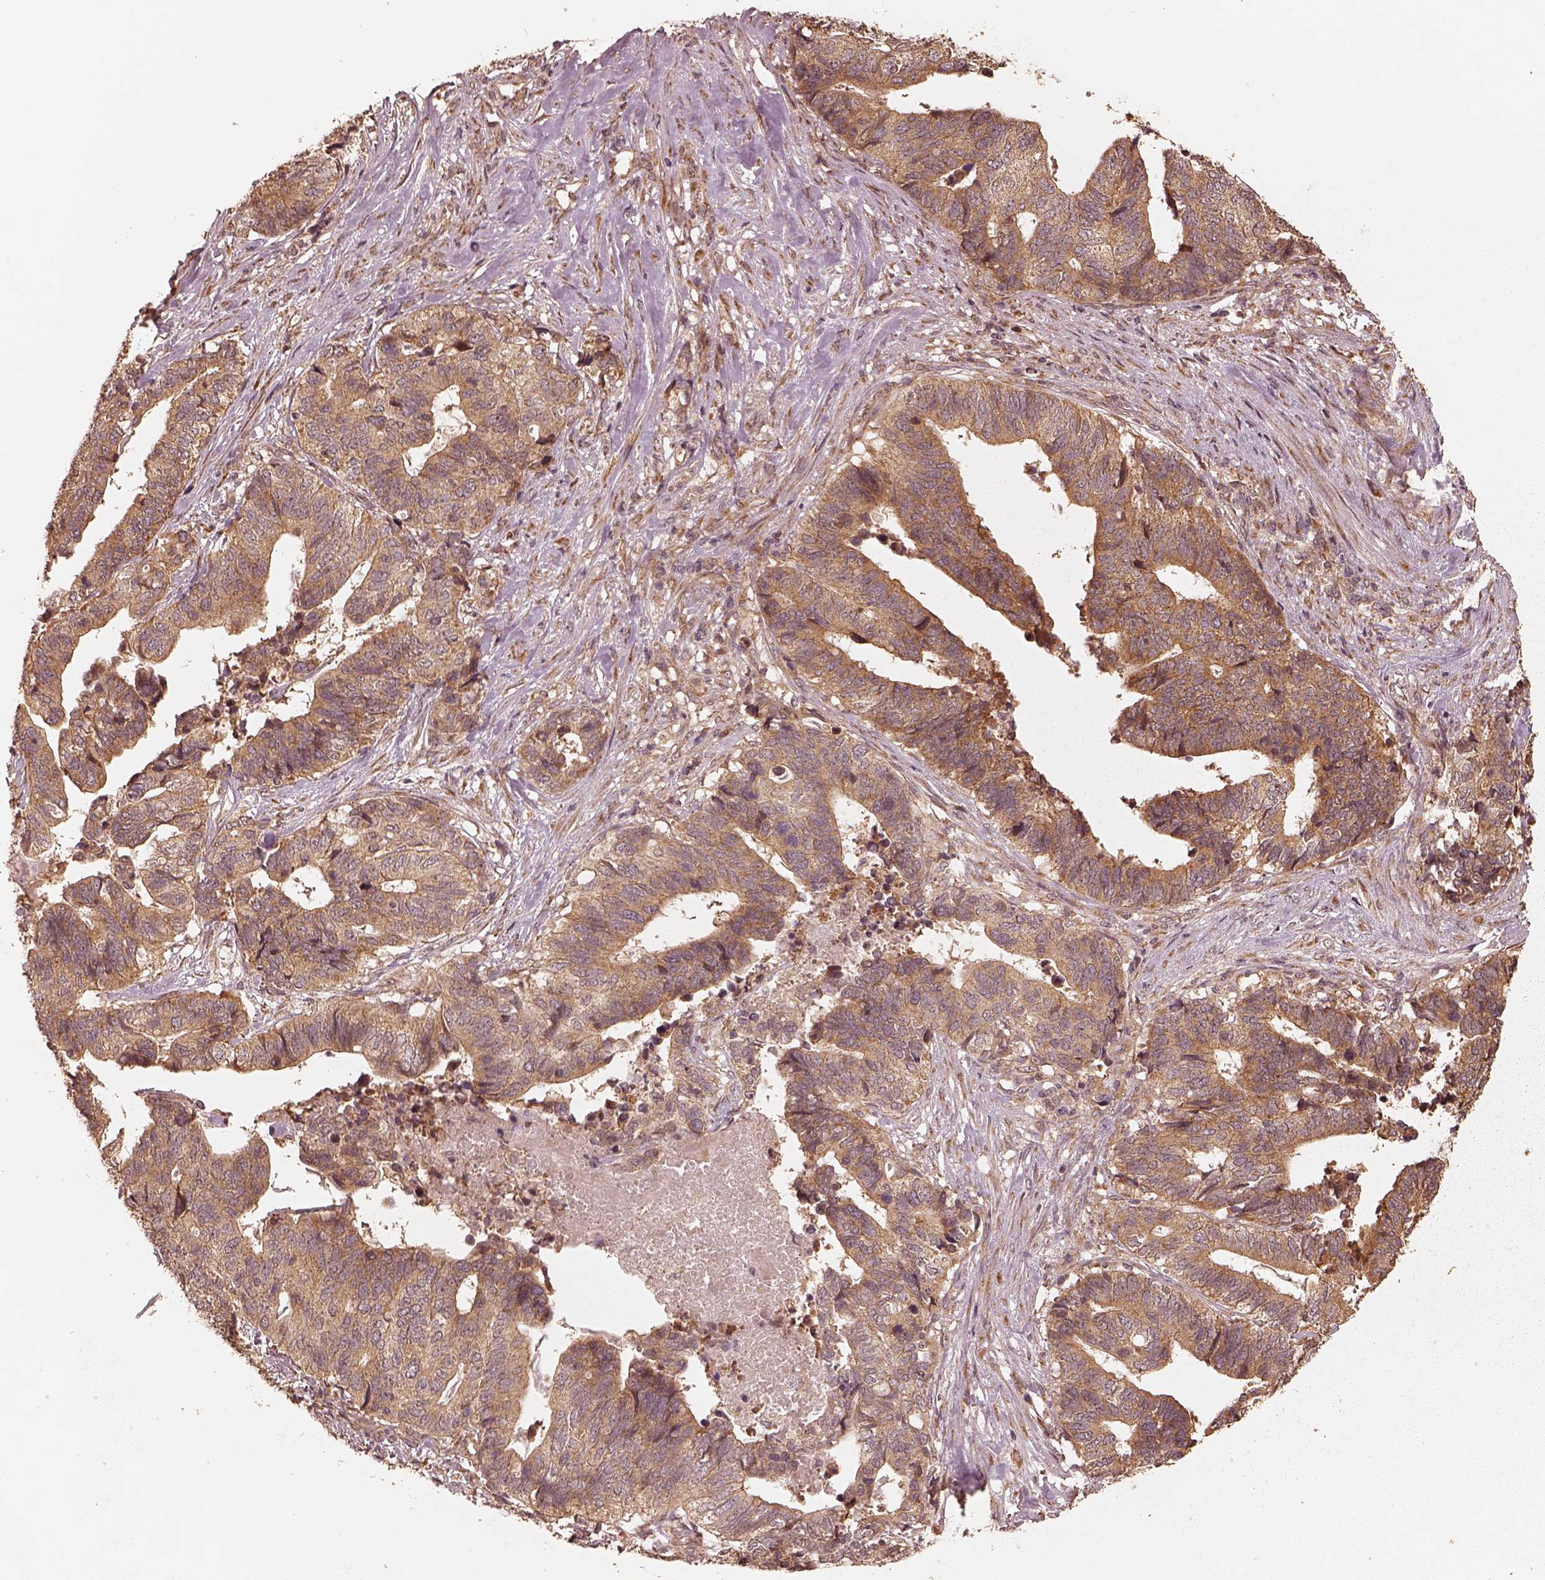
{"staining": {"intensity": "moderate", "quantity": ">75%", "location": "cytoplasmic/membranous"}, "tissue": "stomach cancer", "cell_type": "Tumor cells", "image_type": "cancer", "snomed": [{"axis": "morphology", "description": "Adenocarcinoma, NOS"}, {"axis": "topography", "description": "Stomach, upper"}], "caption": "An immunohistochemistry micrograph of tumor tissue is shown. Protein staining in brown labels moderate cytoplasmic/membranous positivity in stomach cancer (adenocarcinoma) within tumor cells.", "gene": "DNAJC25", "patient": {"sex": "female", "age": 67}}